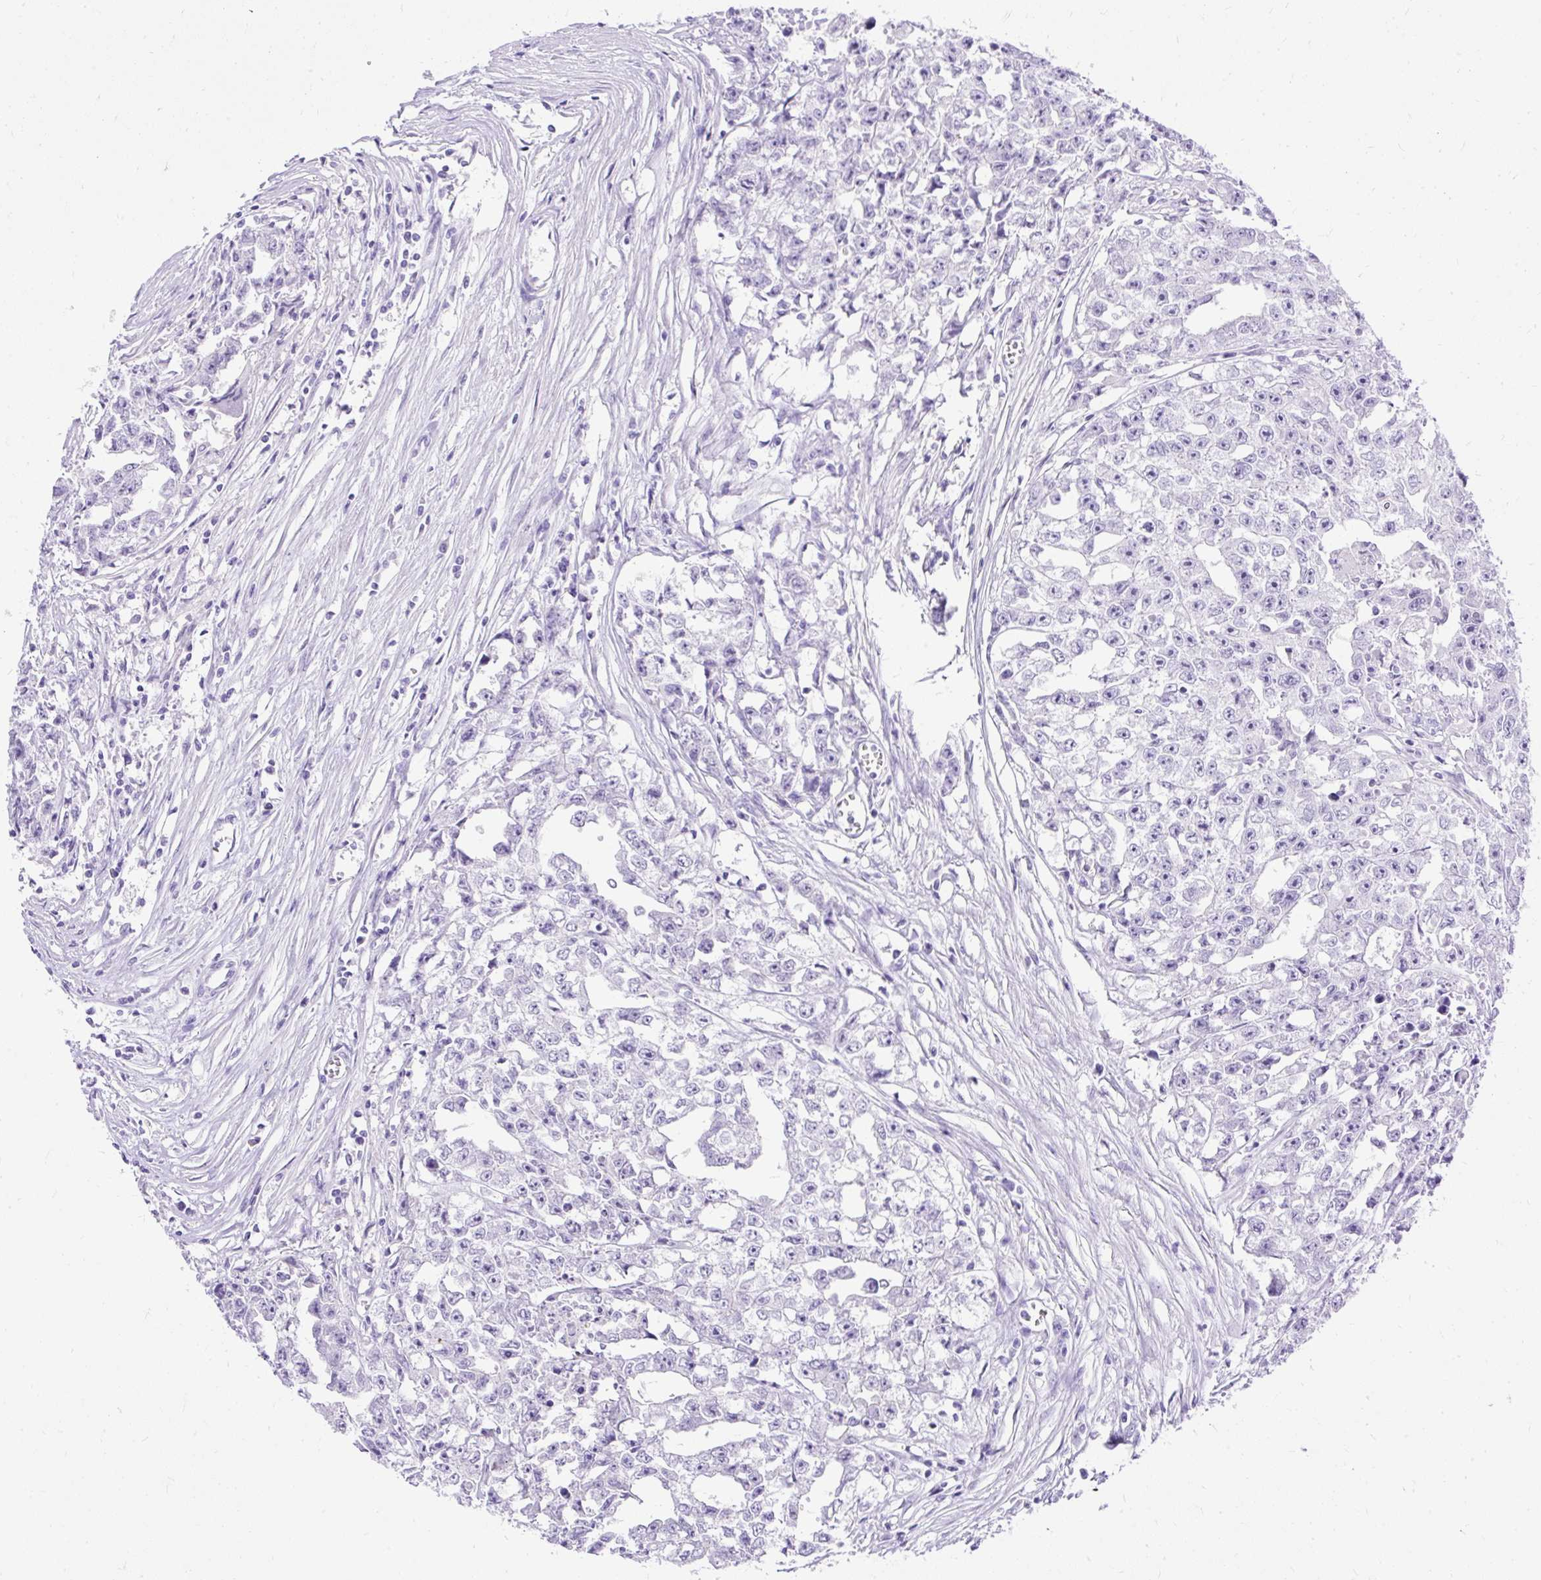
{"staining": {"intensity": "negative", "quantity": "none", "location": "none"}, "tissue": "testis cancer", "cell_type": "Tumor cells", "image_type": "cancer", "snomed": [{"axis": "morphology", "description": "Seminoma, NOS"}, {"axis": "morphology", "description": "Carcinoma, Embryonal, NOS"}, {"axis": "topography", "description": "Testis"}], "caption": "A photomicrograph of human testis cancer (embryonal carcinoma) is negative for staining in tumor cells.", "gene": "HEY1", "patient": {"sex": "male", "age": 43}}